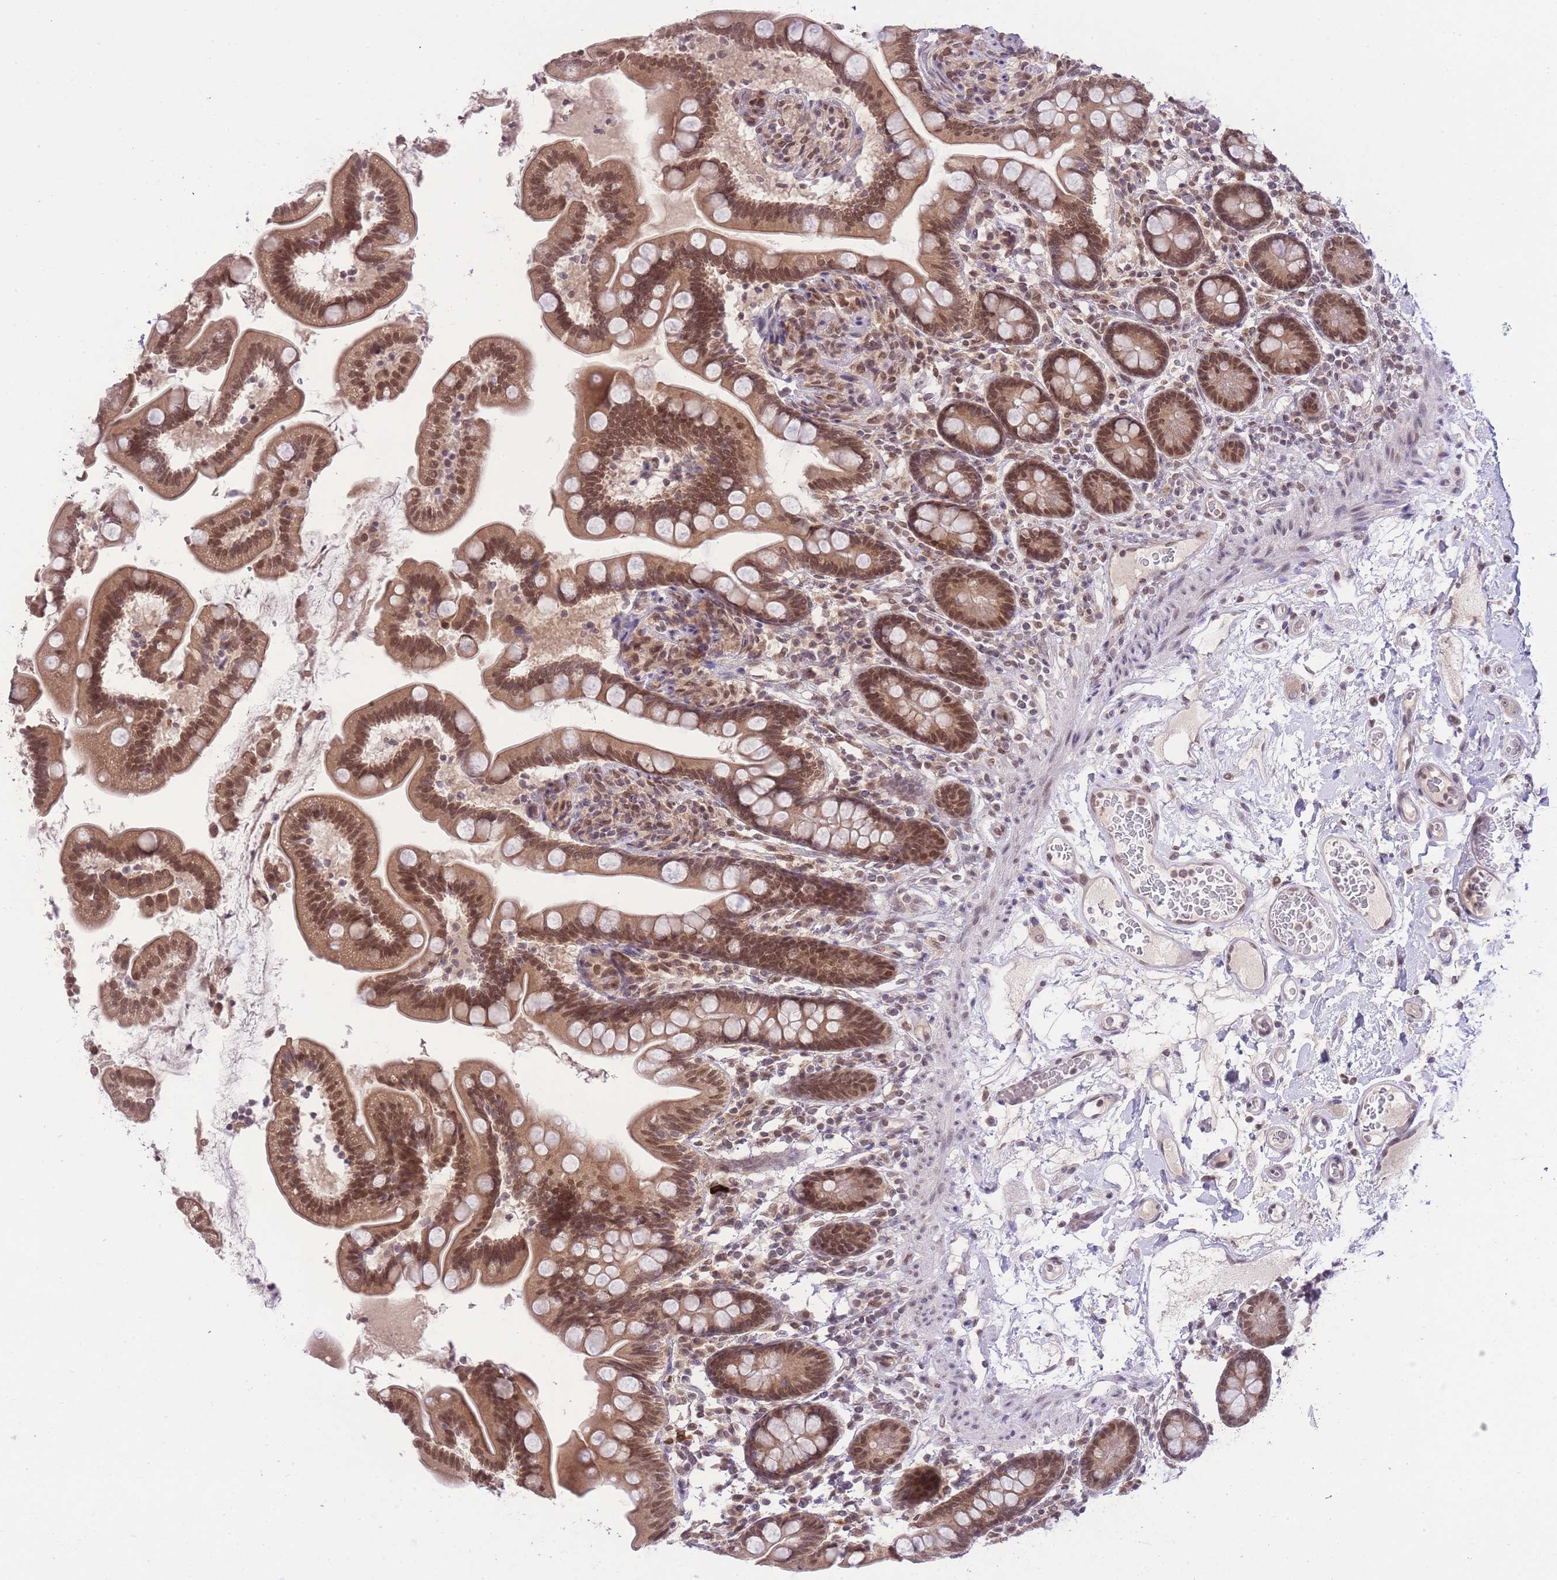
{"staining": {"intensity": "moderate", "quantity": ">75%", "location": "cytoplasmic/membranous,nuclear"}, "tissue": "small intestine", "cell_type": "Glandular cells", "image_type": "normal", "snomed": [{"axis": "morphology", "description": "Normal tissue, NOS"}, {"axis": "topography", "description": "Small intestine"}], "caption": "Glandular cells exhibit medium levels of moderate cytoplasmic/membranous,nuclear positivity in approximately >75% of cells in unremarkable human small intestine.", "gene": "TMED3", "patient": {"sex": "female", "age": 64}}